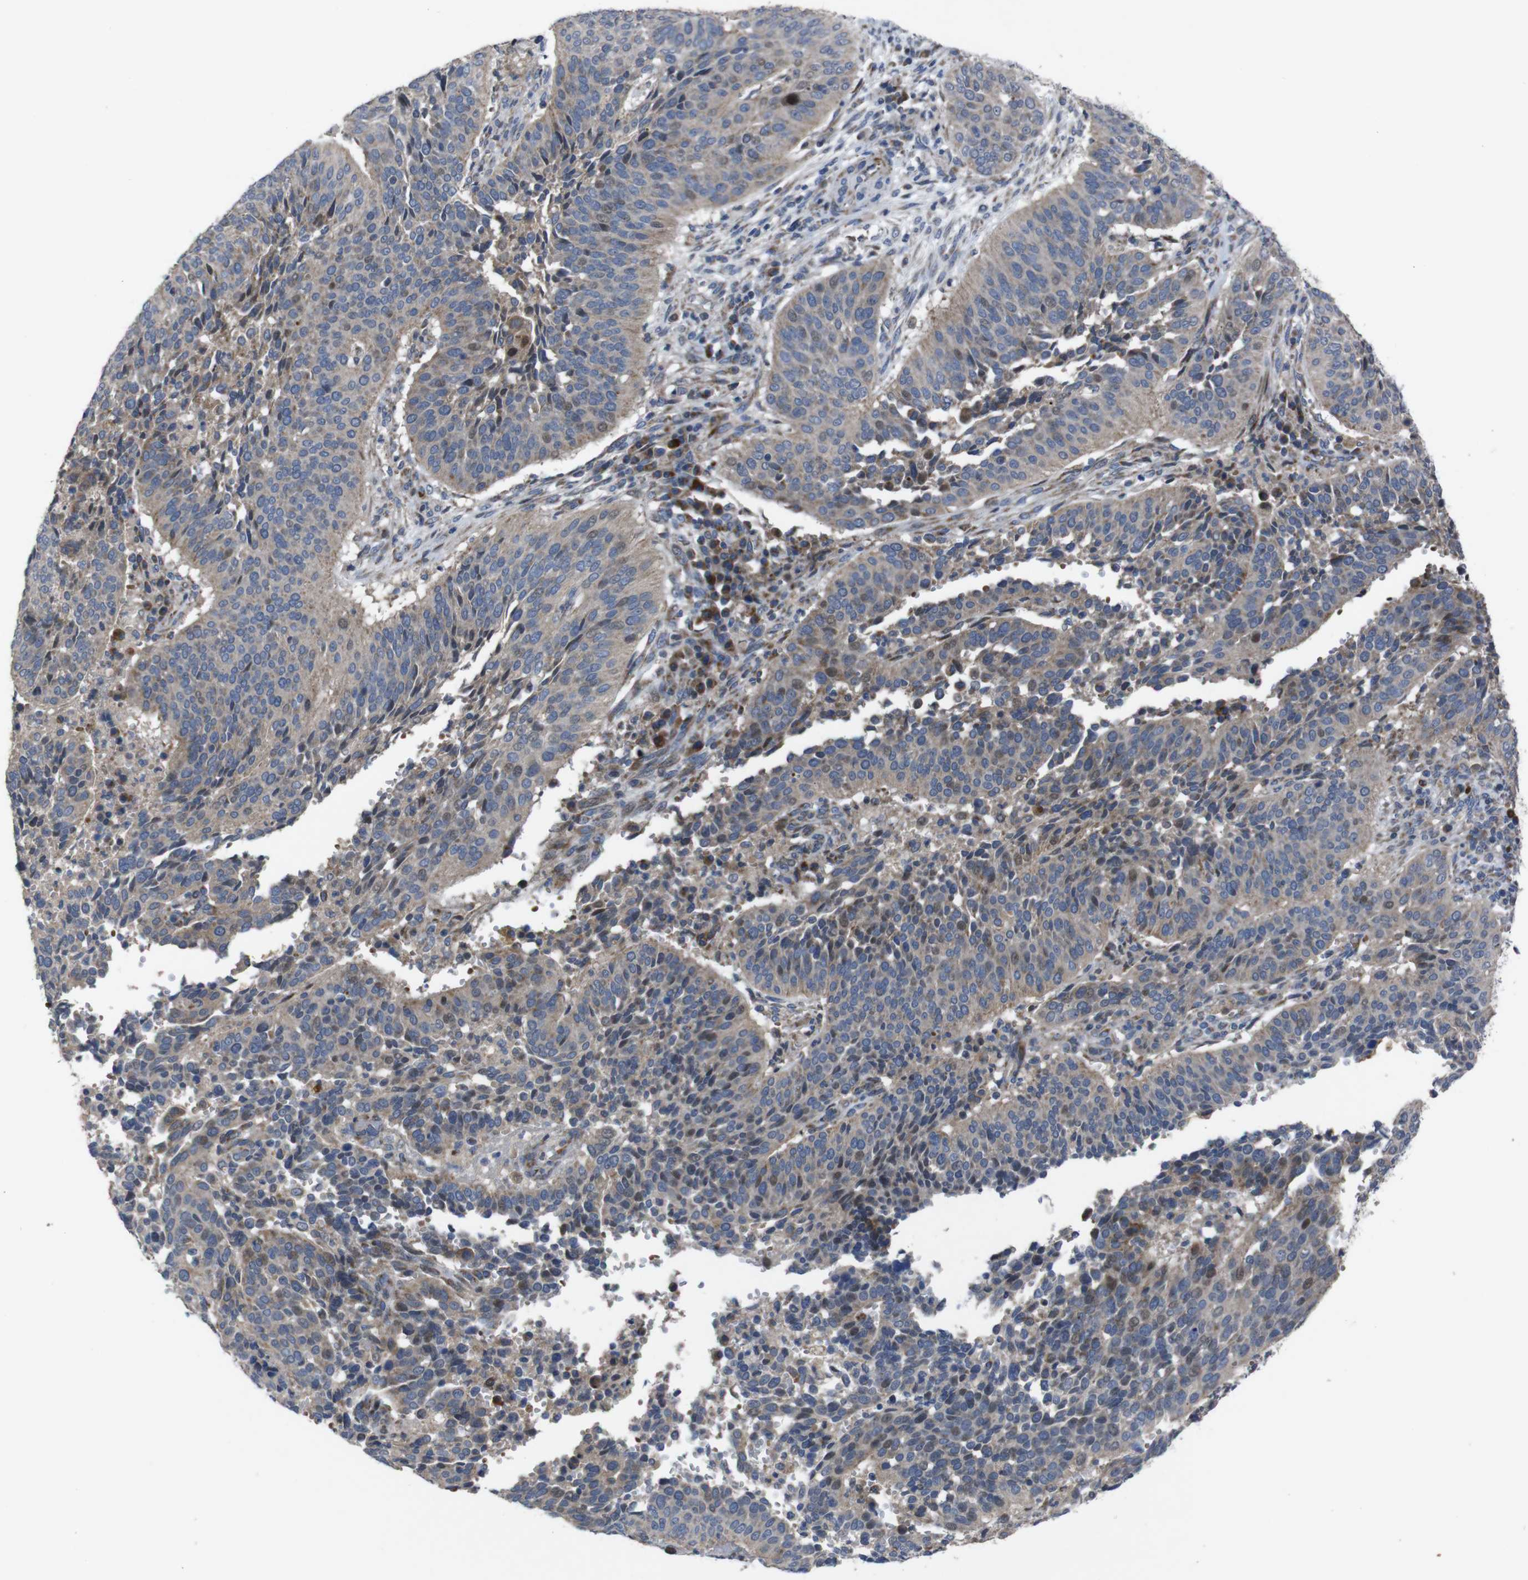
{"staining": {"intensity": "moderate", "quantity": ">75%", "location": "cytoplasmic/membranous"}, "tissue": "cervical cancer", "cell_type": "Tumor cells", "image_type": "cancer", "snomed": [{"axis": "morphology", "description": "Normal tissue, NOS"}, {"axis": "morphology", "description": "Squamous cell carcinoma, NOS"}, {"axis": "topography", "description": "Cervix"}], "caption": "A brown stain shows moderate cytoplasmic/membranous positivity of a protein in cervical squamous cell carcinoma tumor cells. (Brightfield microscopy of DAB IHC at high magnification).", "gene": "CHST10", "patient": {"sex": "female", "age": 39}}